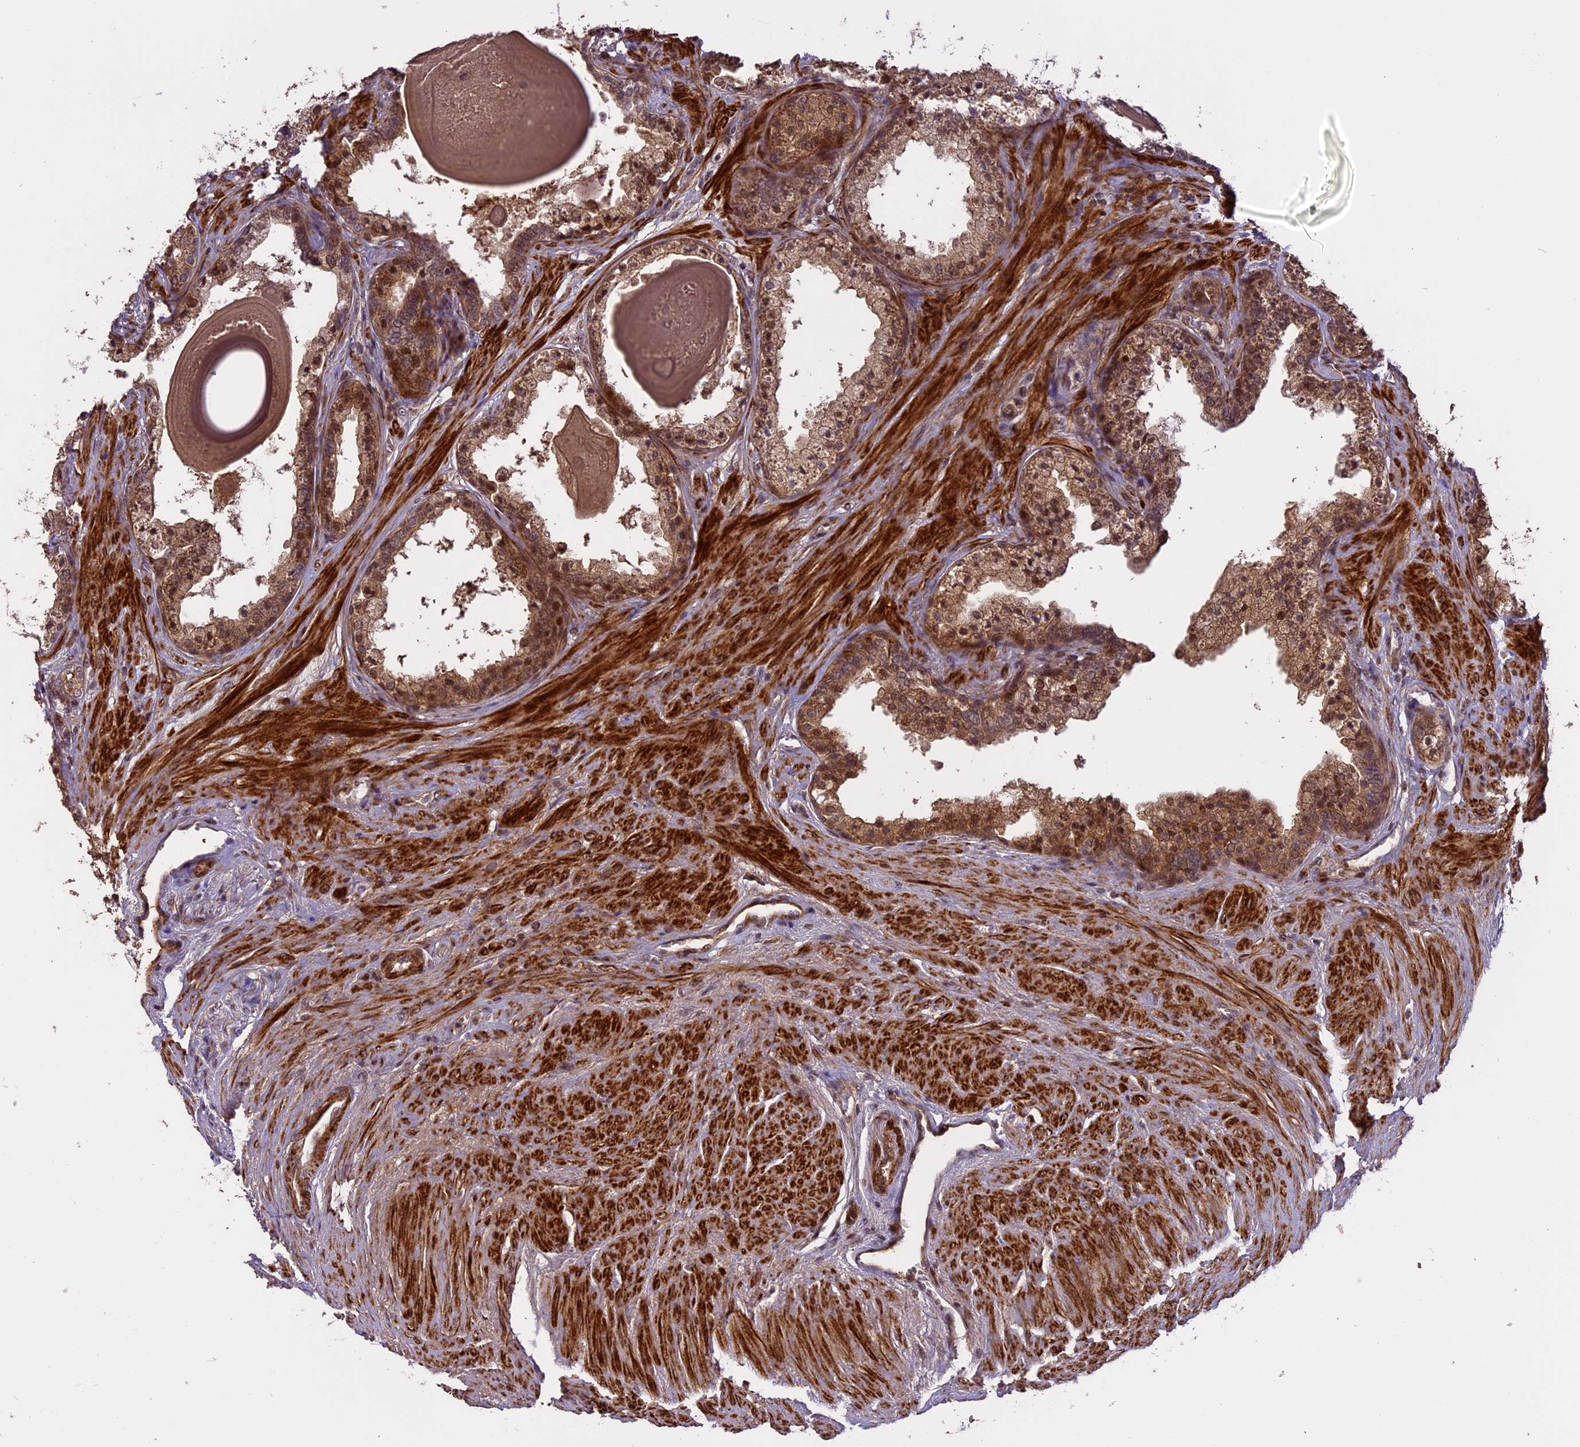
{"staining": {"intensity": "moderate", "quantity": ">75%", "location": "nuclear"}, "tissue": "prostate cancer", "cell_type": "Tumor cells", "image_type": "cancer", "snomed": [{"axis": "morphology", "description": "Adenocarcinoma, High grade"}, {"axis": "topography", "description": "Prostate"}], "caption": "DAB immunohistochemical staining of high-grade adenocarcinoma (prostate) shows moderate nuclear protein expression in approximately >75% of tumor cells.", "gene": "ENHO", "patient": {"sex": "male", "age": 70}}